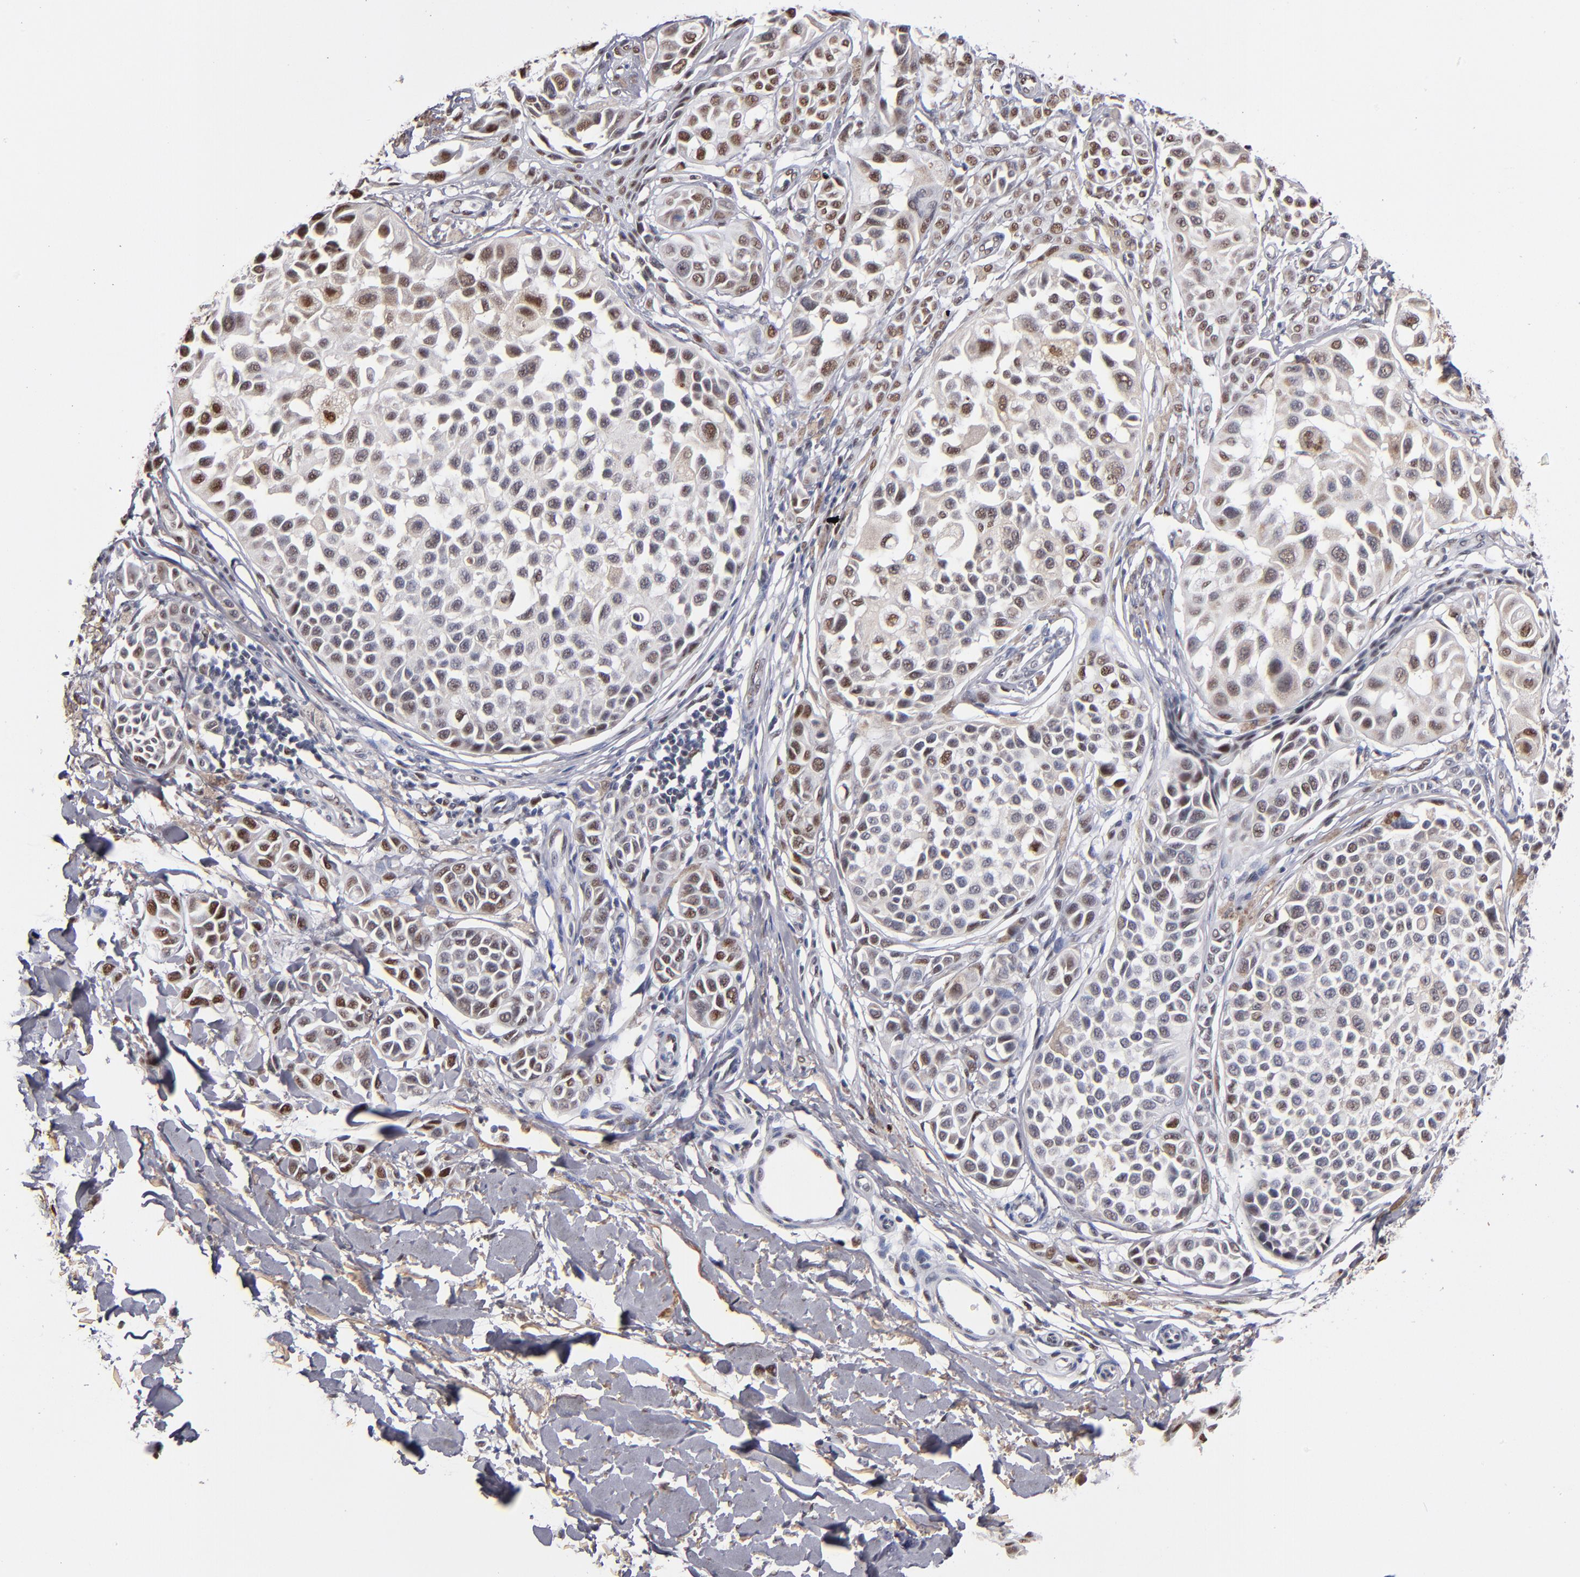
{"staining": {"intensity": "moderate", "quantity": ">75%", "location": "cytoplasmic/membranous,nuclear"}, "tissue": "melanoma", "cell_type": "Tumor cells", "image_type": "cancer", "snomed": [{"axis": "morphology", "description": "Malignant melanoma, NOS"}, {"axis": "topography", "description": "Skin"}], "caption": "Malignant melanoma stained with immunohistochemistry (IHC) reveals moderate cytoplasmic/membranous and nuclear staining in about >75% of tumor cells.", "gene": "MN1", "patient": {"sex": "female", "age": 38}}